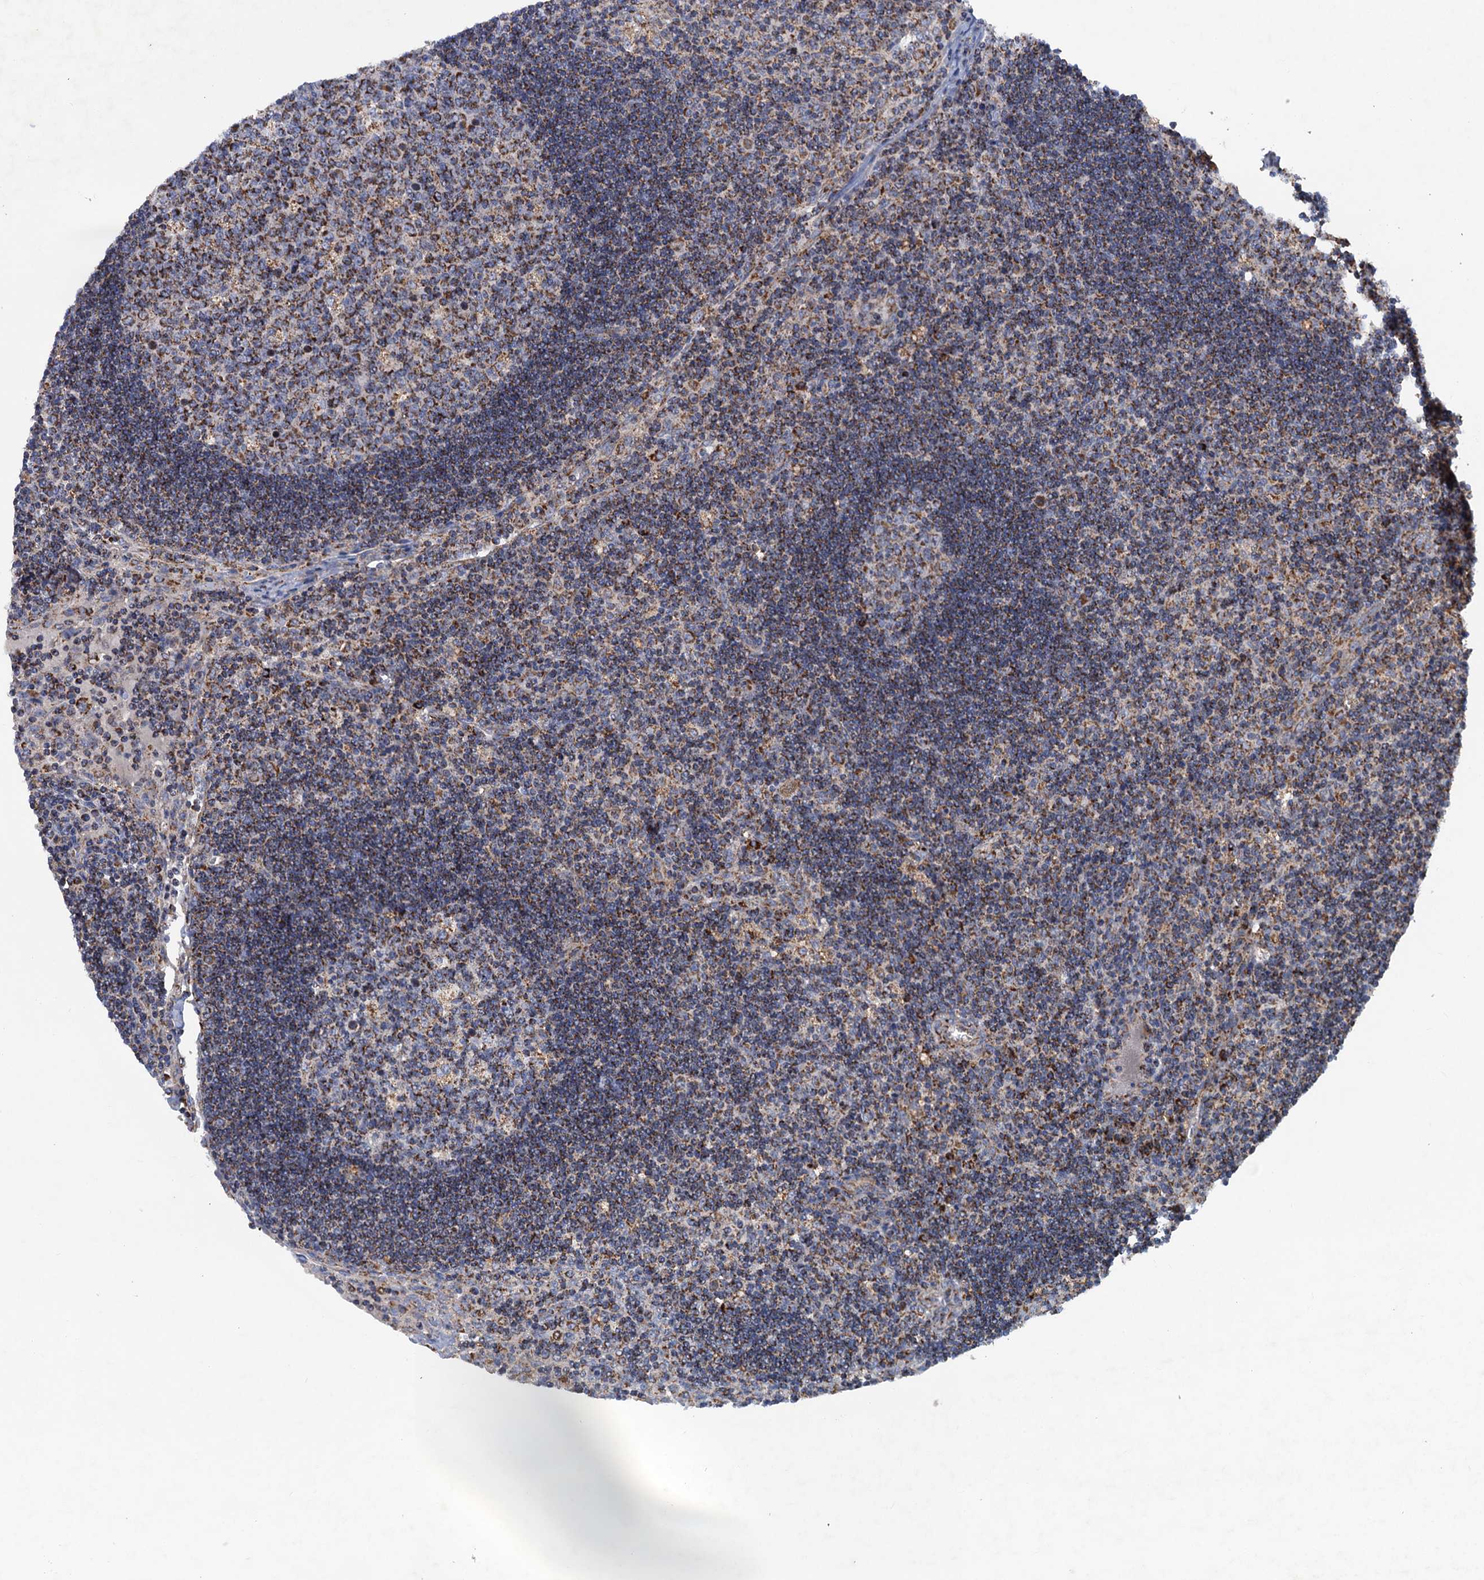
{"staining": {"intensity": "strong", "quantity": "25%-75%", "location": "cytoplasmic/membranous"}, "tissue": "lymph node", "cell_type": "Germinal center cells", "image_type": "normal", "snomed": [{"axis": "morphology", "description": "Normal tissue, NOS"}, {"axis": "topography", "description": "Lymph node"}], "caption": "Germinal center cells exhibit high levels of strong cytoplasmic/membranous expression in about 25%-75% of cells in benign lymph node. The staining is performed using DAB (3,3'-diaminobenzidine) brown chromogen to label protein expression. The nuclei are counter-stained blue using hematoxylin.", "gene": "GTPBP3", "patient": {"sex": "male", "age": 58}}